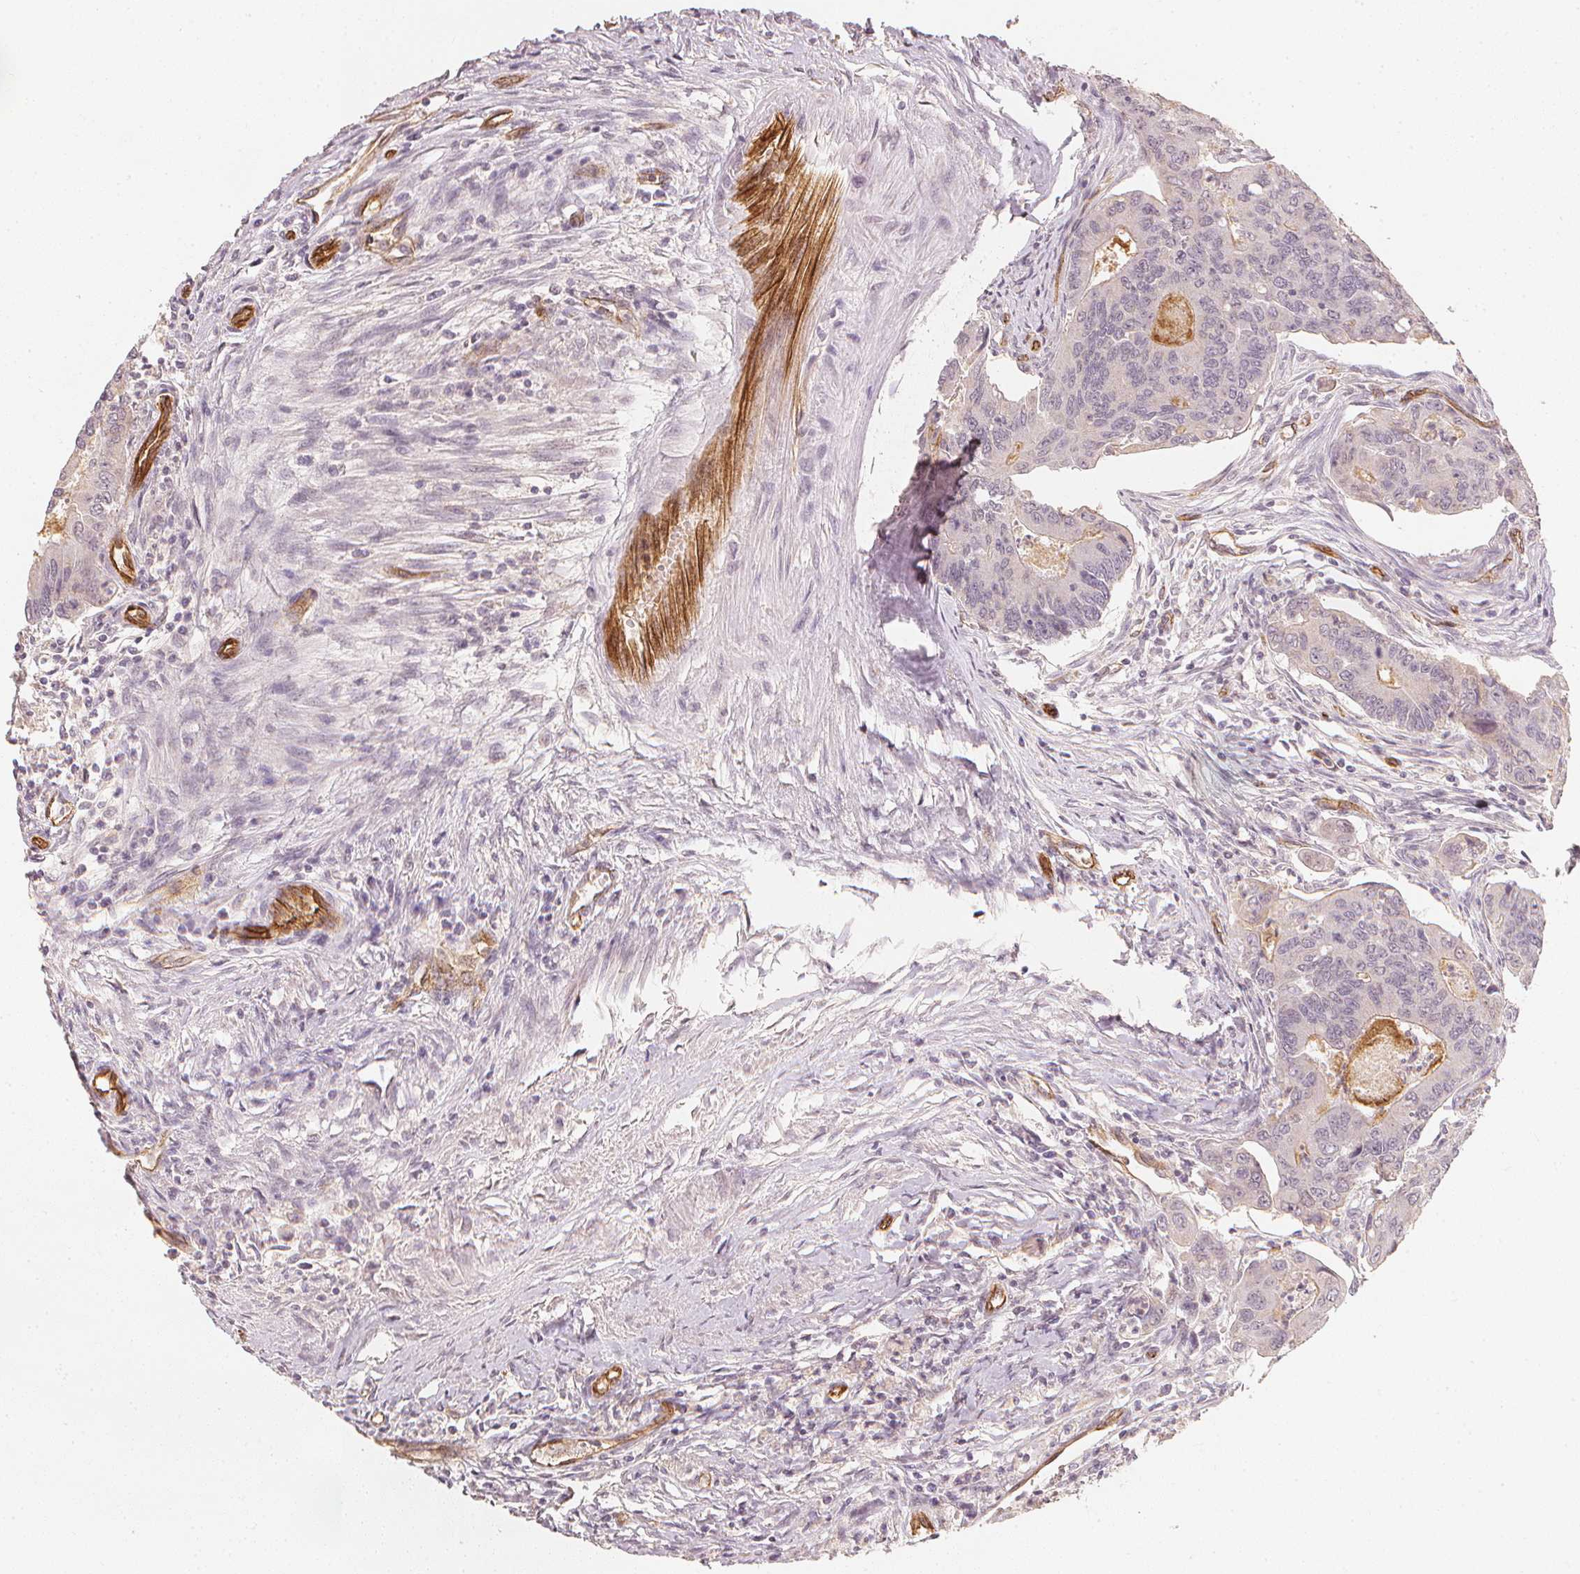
{"staining": {"intensity": "negative", "quantity": "none", "location": "none"}, "tissue": "colorectal cancer", "cell_type": "Tumor cells", "image_type": "cancer", "snomed": [{"axis": "morphology", "description": "Adenocarcinoma, NOS"}, {"axis": "topography", "description": "Colon"}], "caption": "The image shows no significant positivity in tumor cells of colorectal cancer (adenocarcinoma).", "gene": "CIB1", "patient": {"sex": "female", "age": 67}}